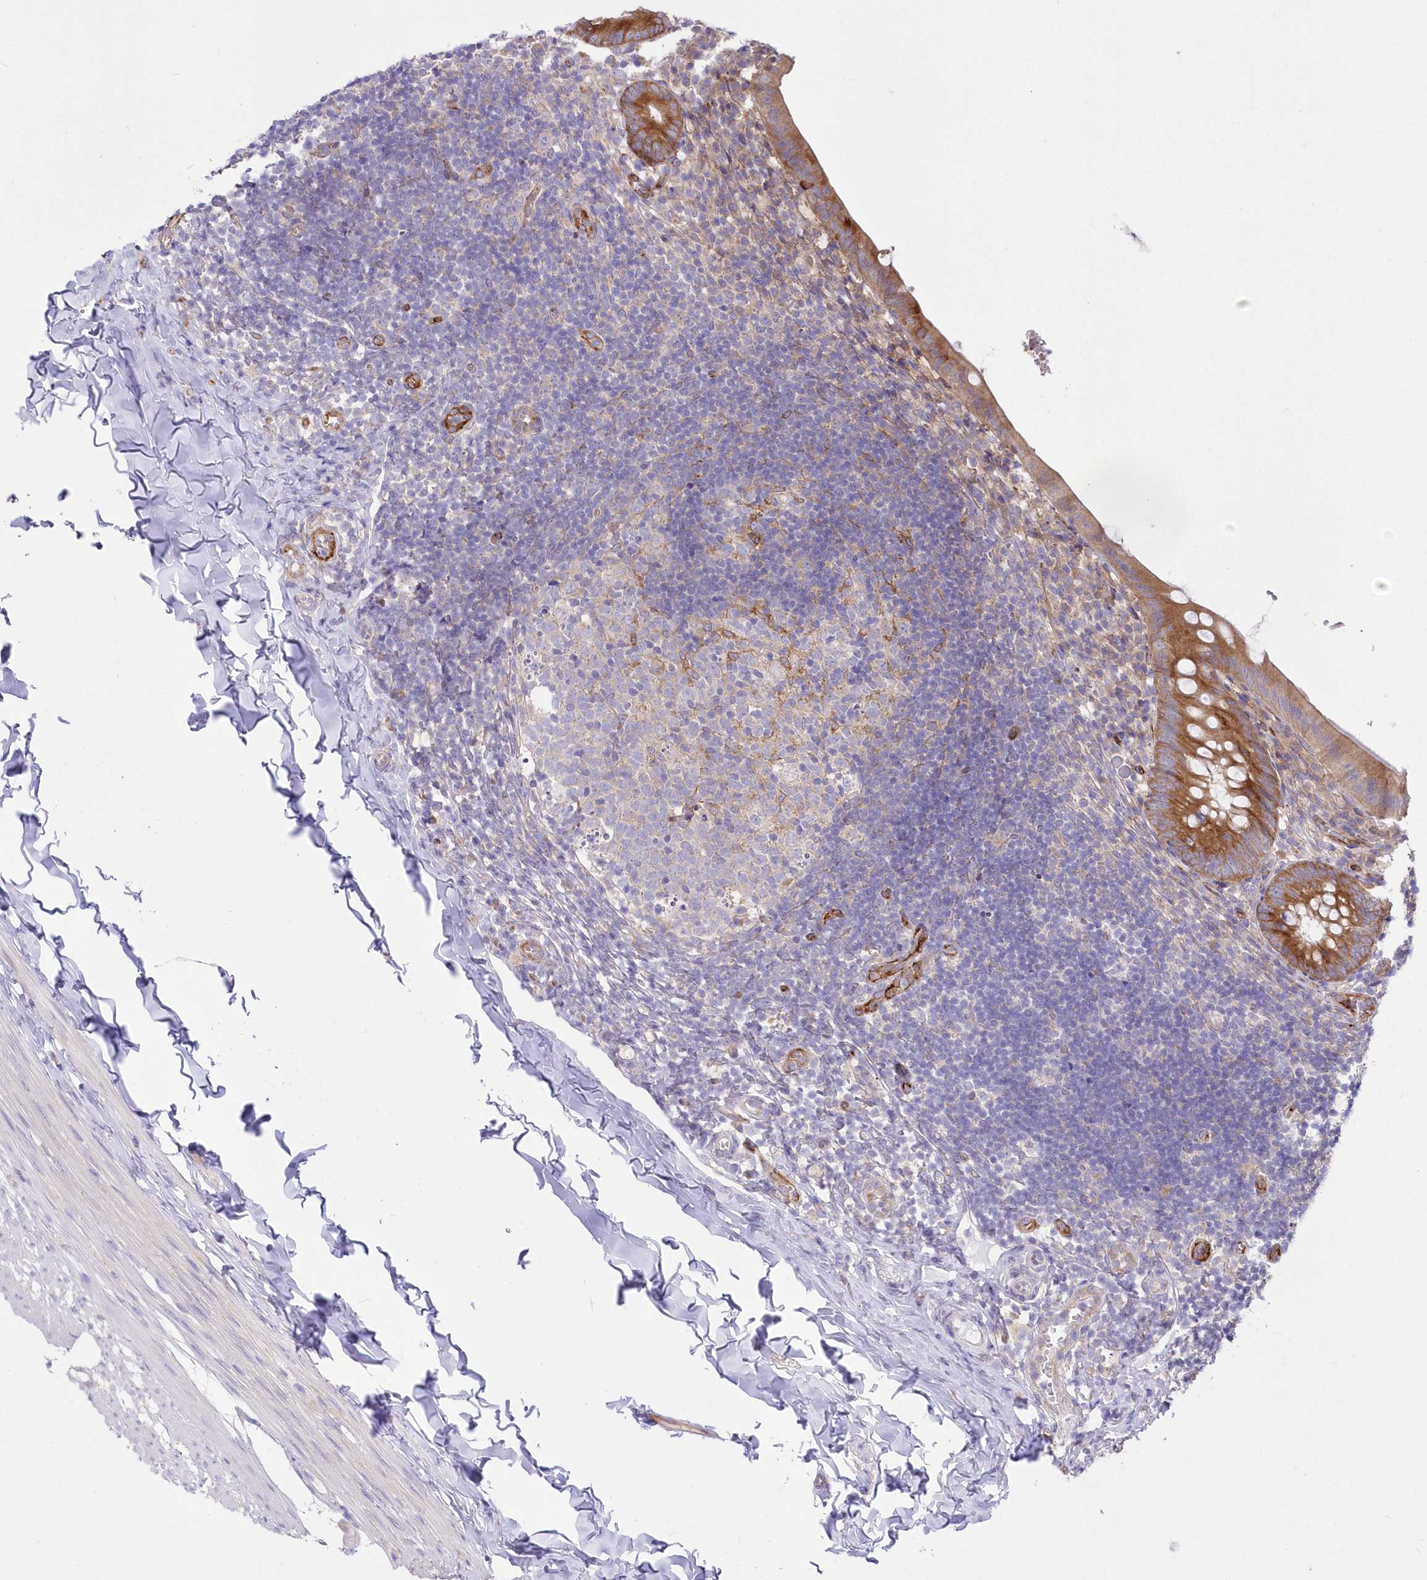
{"staining": {"intensity": "moderate", "quantity": ">75%", "location": "cytoplasmic/membranous"}, "tissue": "appendix", "cell_type": "Glandular cells", "image_type": "normal", "snomed": [{"axis": "morphology", "description": "Normal tissue, NOS"}, {"axis": "topography", "description": "Appendix"}], "caption": "A medium amount of moderate cytoplasmic/membranous positivity is appreciated in approximately >75% of glandular cells in benign appendix.", "gene": "YTHDC2", "patient": {"sex": "male", "age": 8}}